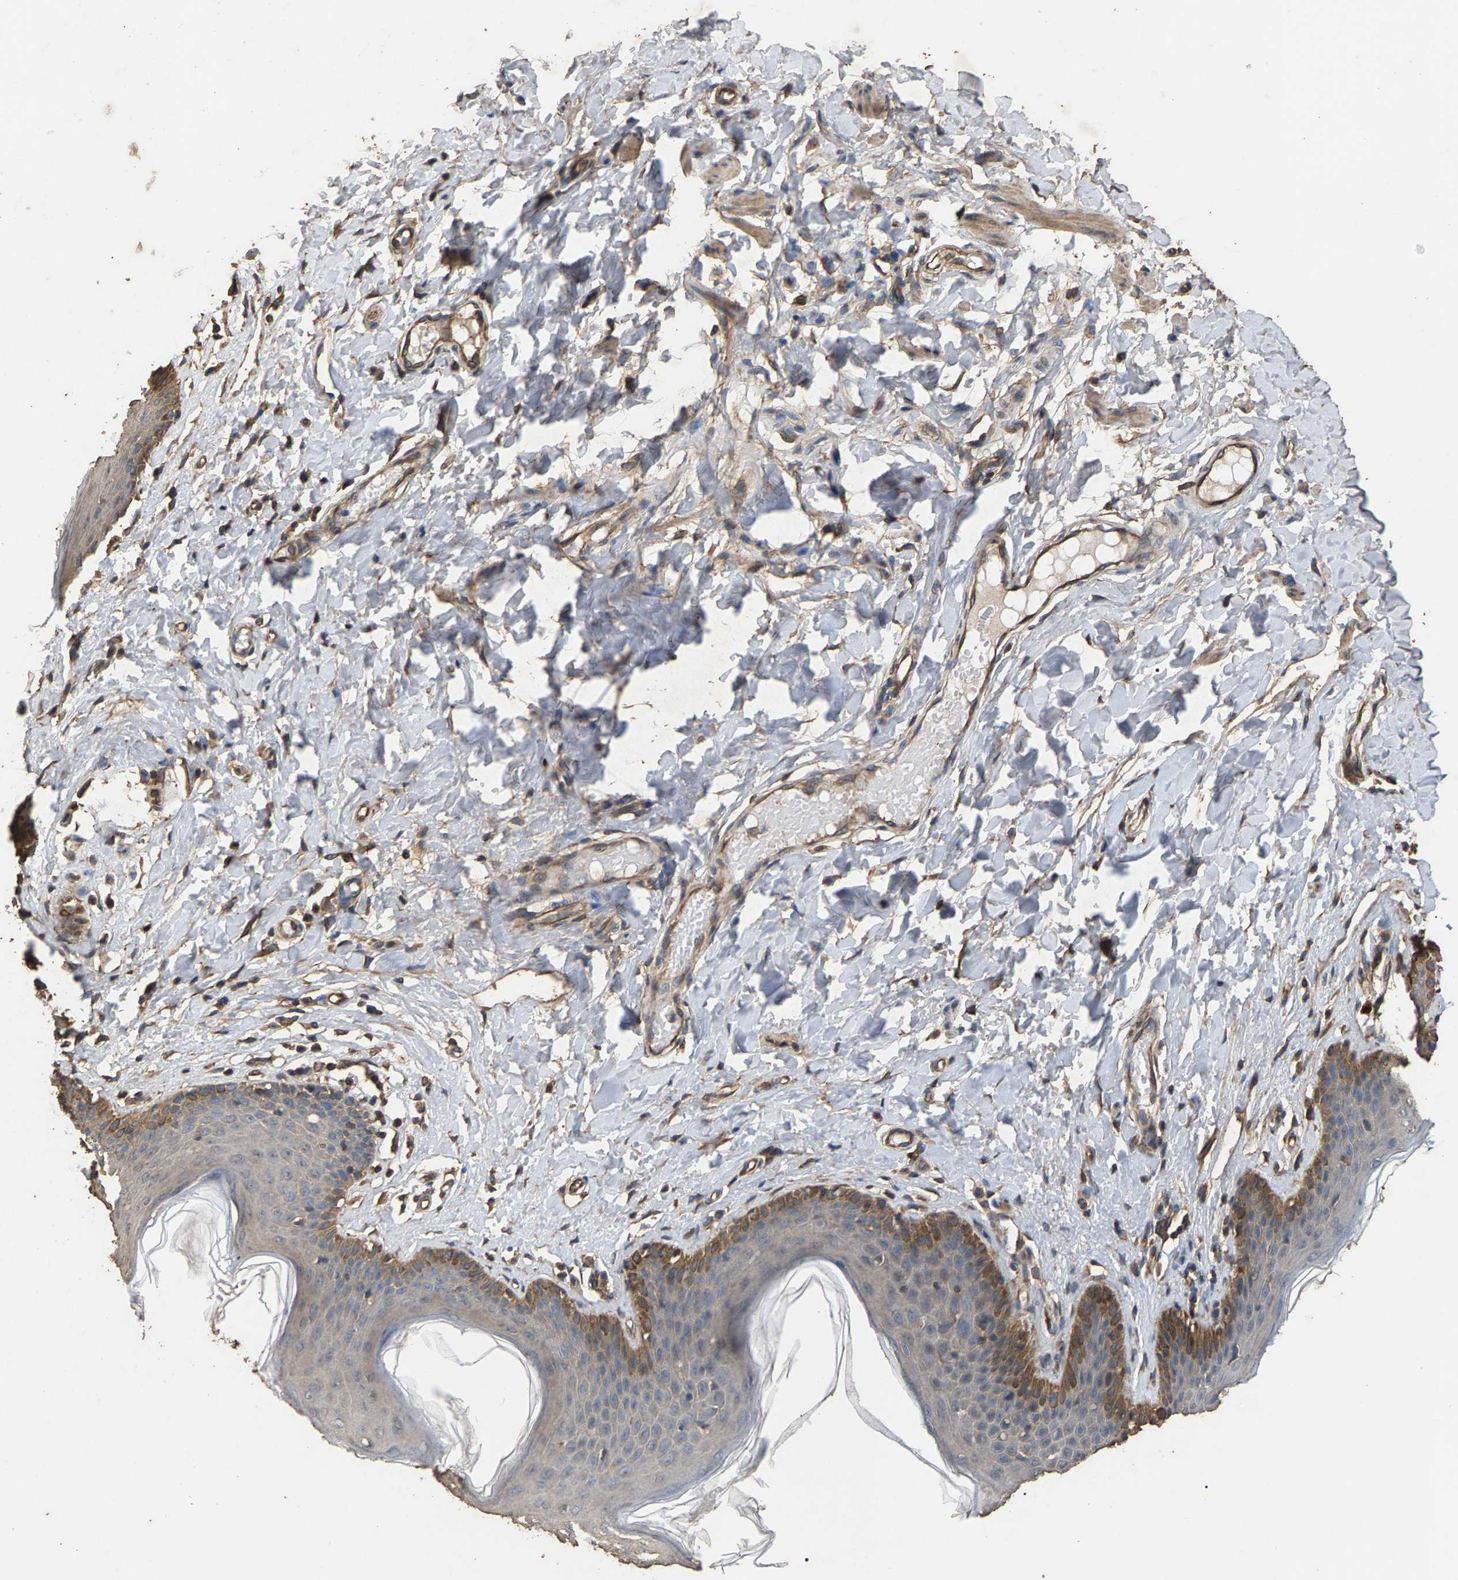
{"staining": {"intensity": "moderate", "quantity": "<25%", "location": "cytoplasmic/membranous"}, "tissue": "skin", "cell_type": "Epidermal cells", "image_type": "normal", "snomed": [{"axis": "morphology", "description": "Normal tissue, NOS"}, {"axis": "topography", "description": "Vulva"}], "caption": "Protein staining displays moderate cytoplasmic/membranous expression in about <25% of epidermal cells in unremarkable skin.", "gene": "HTRA3", "patient": {"sex": "female", "age": 66}}